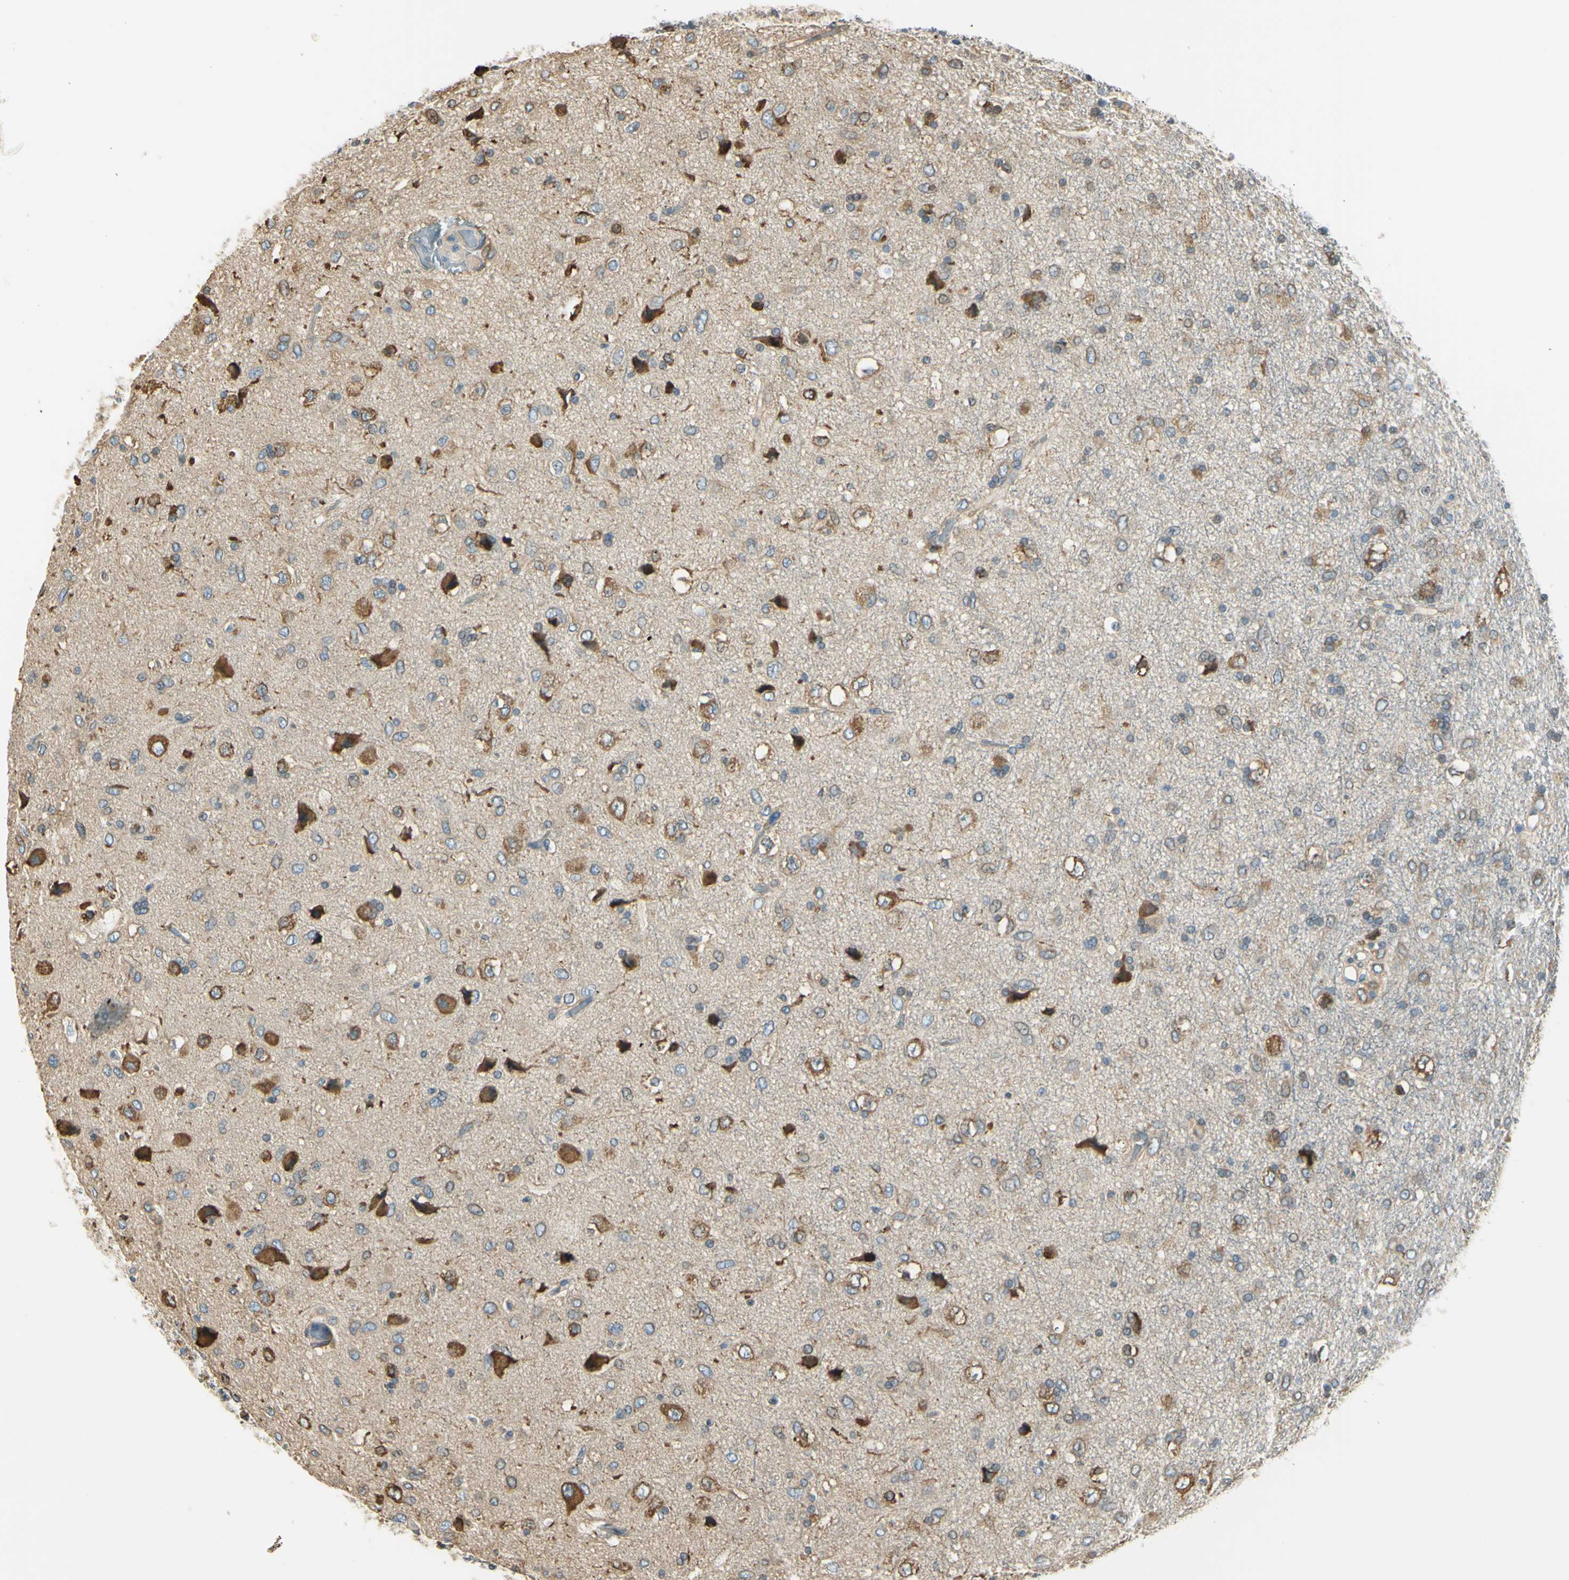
{"staining": {"intensity": "weak", "quantity": "<25%", "location": "cytoplasmic/membranous"}, "tissue": "glioma", "cell_type": "Tumor cells", "image_type": "cancer", "snomed": [{"axis": "morphology", "description": "Glioma, malignant, Low grade"}, {"axis": "topography", "description": "Brain"}], "caption": "DAB immunohistochemical staining of malignant low-grade glioma shows no significant staining in tumor cells. (DAB (3,3'-diaminobenzidine) immunohistochemistry (IHC) visualized using brightfield microscopy, high magnification).", "gene": "IGDCC4", "patient": {"sex": "male", "age": 77}}